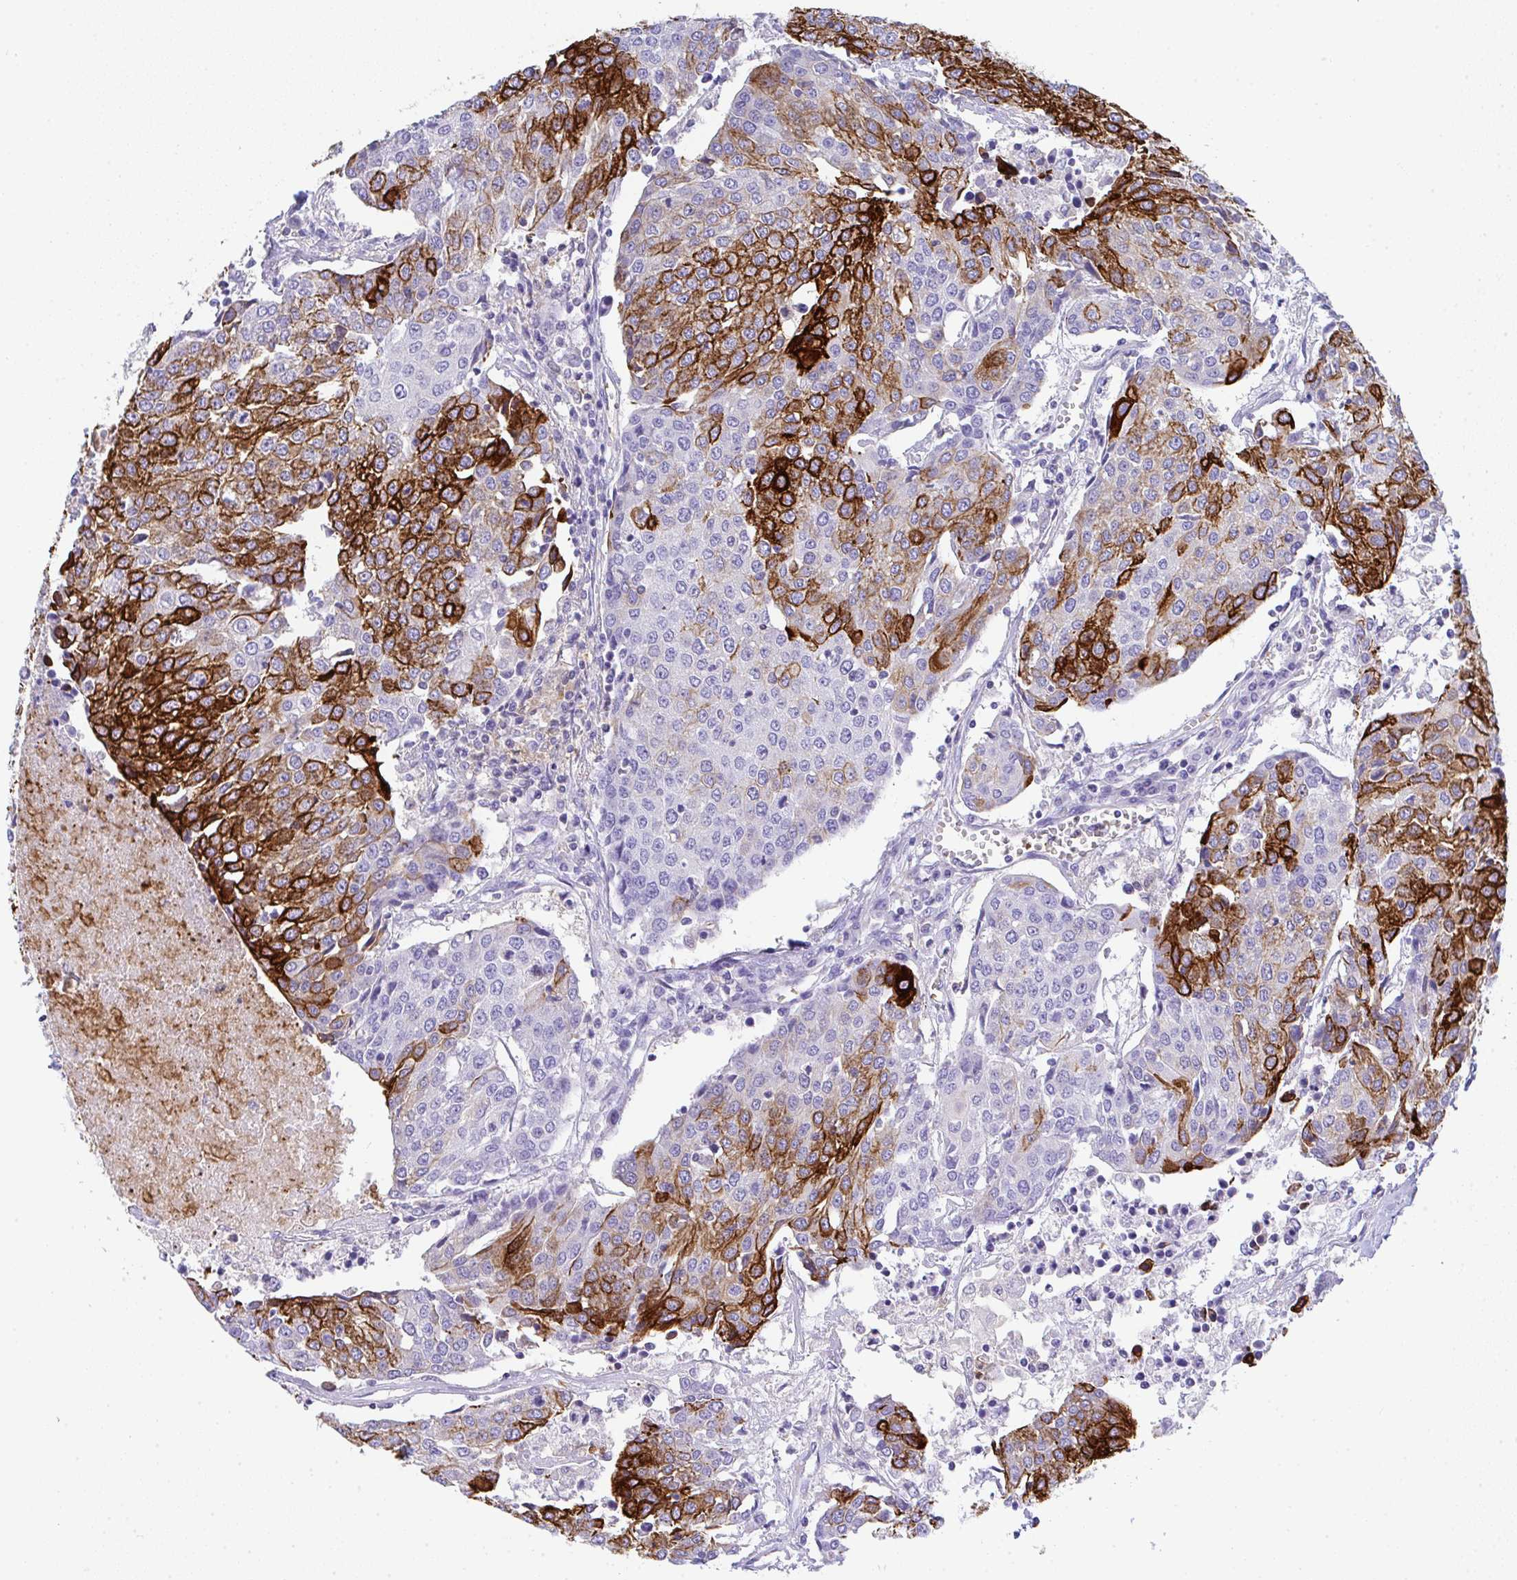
{"staining": {"intensity": "strong", "quantity": "25%-75%", "location": "cytoplasmic/membranous"}, "tissue": "urothelial cancer", "cell_type": "Tumor cells", "image_type": "cancer", "snomed": [{"axis": "morphology", "description": "Urothelial carcinoma, High grade"}, {"axis": "topography", "description": "Urinary bladder"}], "caption": "This image exhibits urothelial carcinoma (high-grade) stained with IHC to label a protein in brown. The cytoplasmic/membranous of tumor cells show strong positivity for the protein. Nuclei are counter-stained blue.", "gene": "TNFAIP8", "patient": {"sex": "female", "age": 85}}